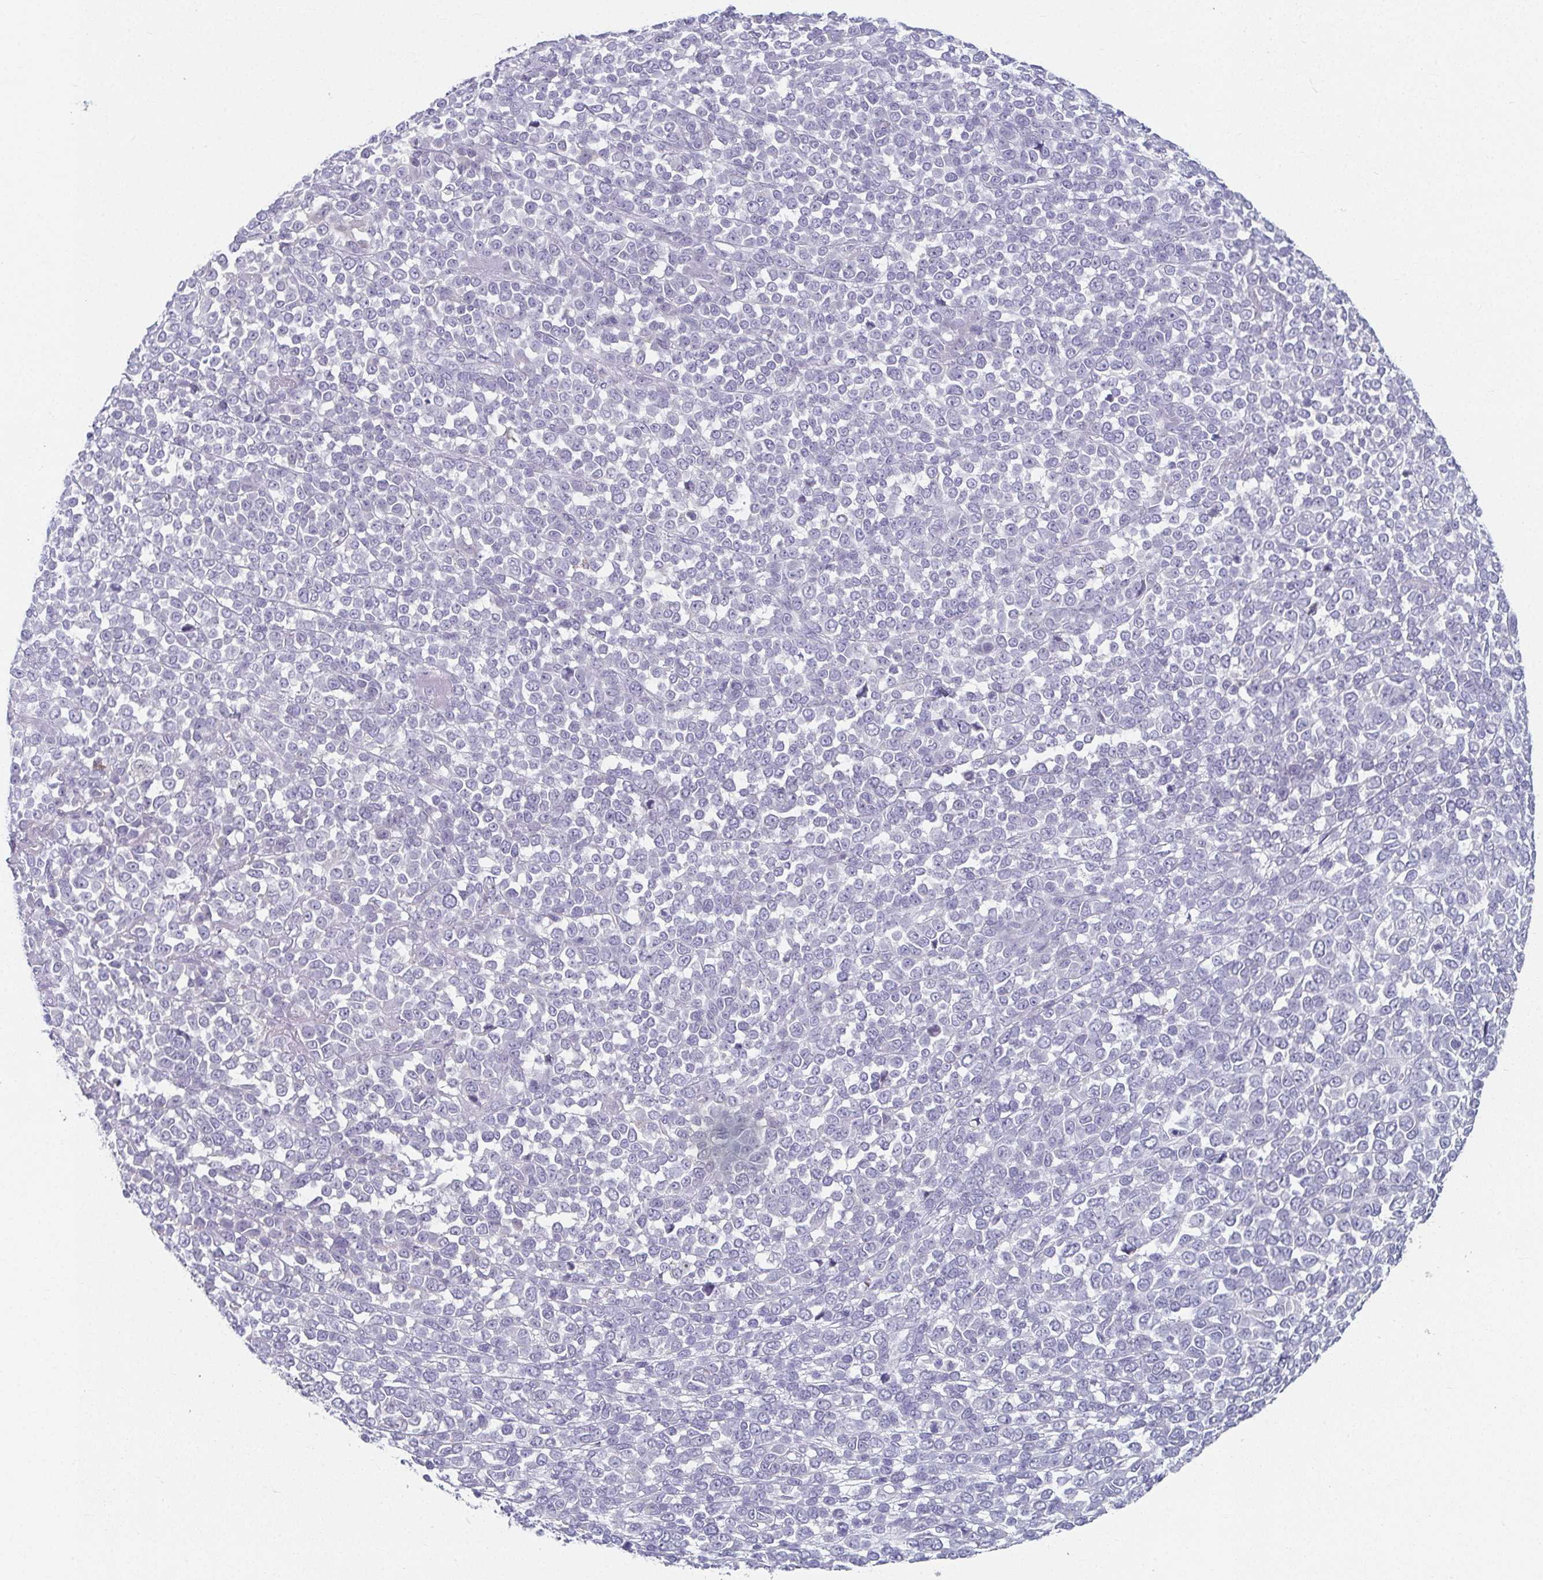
{"staining": {"intensity": "negative", "quantity": "none", "location": "none"}, "tissue": "melanoma", "cell_type": "Tumor cells", "image_type": "cancer", "snomed": [{"axis": "morphology", "description": "Malignant melanoma, NOS"}, {"axis": "topography", "description": "Skin"}], "caption": "Immunohistochemical staining of melanoma exhibits no significant staining in tumor cells.", "gene": "CAMKV", "patient": {"sex": "female", "age": 95}}